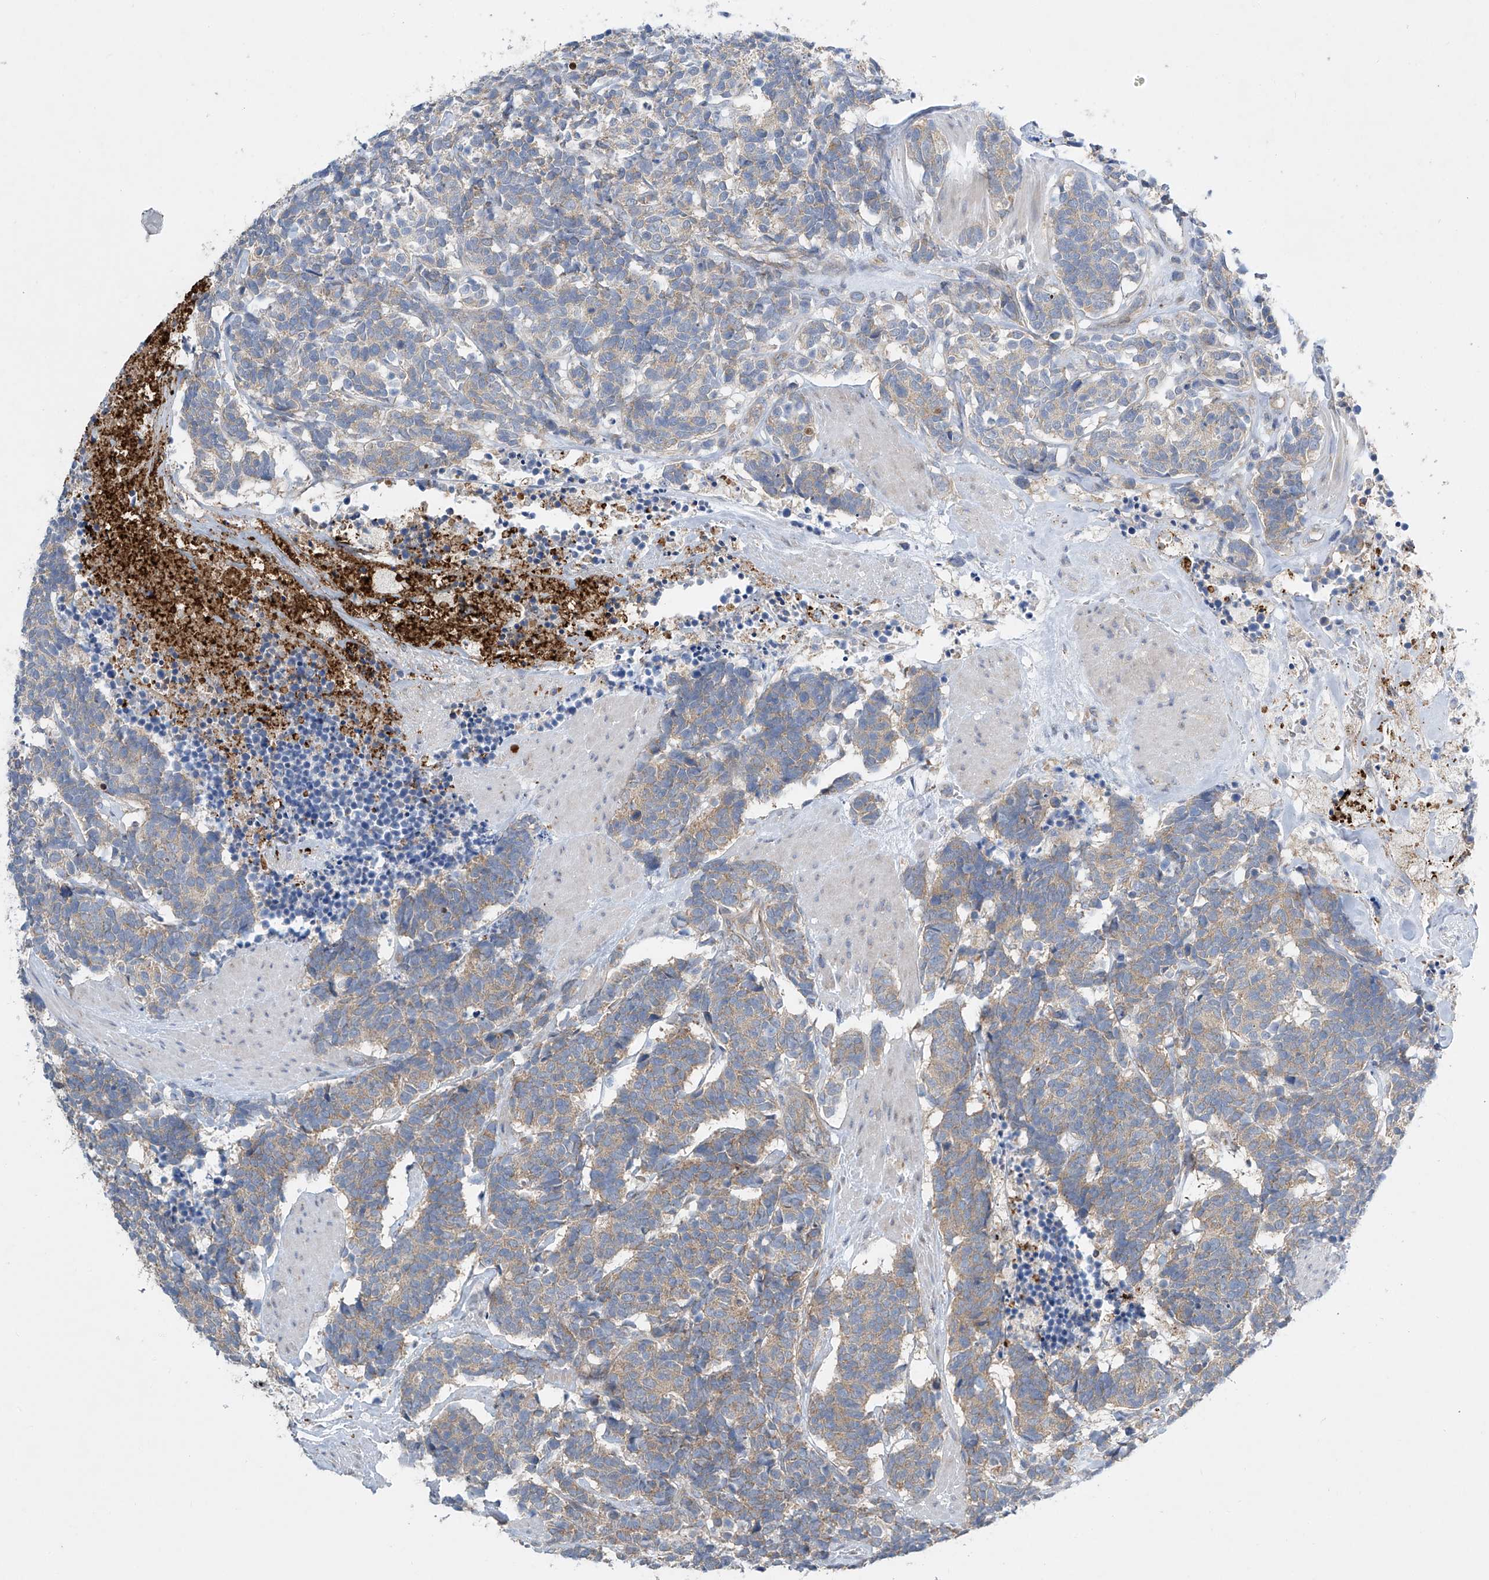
{"staining": {"intensity": "moderate", "quantity": "25%-75%", "location": "cytoplasmic/membranous"}, "tissue": "carcinoid", "cell_type": "Tumor cells", "image_type": "cancer", "snomed": [{"axis": "morphology", "description": "Carcinoma, NOS"}, {"axis": "morphology", "description": "Carcinoid, malignant, NOS"}, {"axis": "topography", "description": "Urinary bladder"}], "caption": "Brown immunohistochemical staining in carcinoma demonstrates moderate cytoplasmic/membranous staining in approximately 25%-75% of tumor cells. The protein of interest is shown in brown color, while the nuclei are stained blue.", "gene": "TJAP1", "patient": {"sex": "male", "age": 57}}